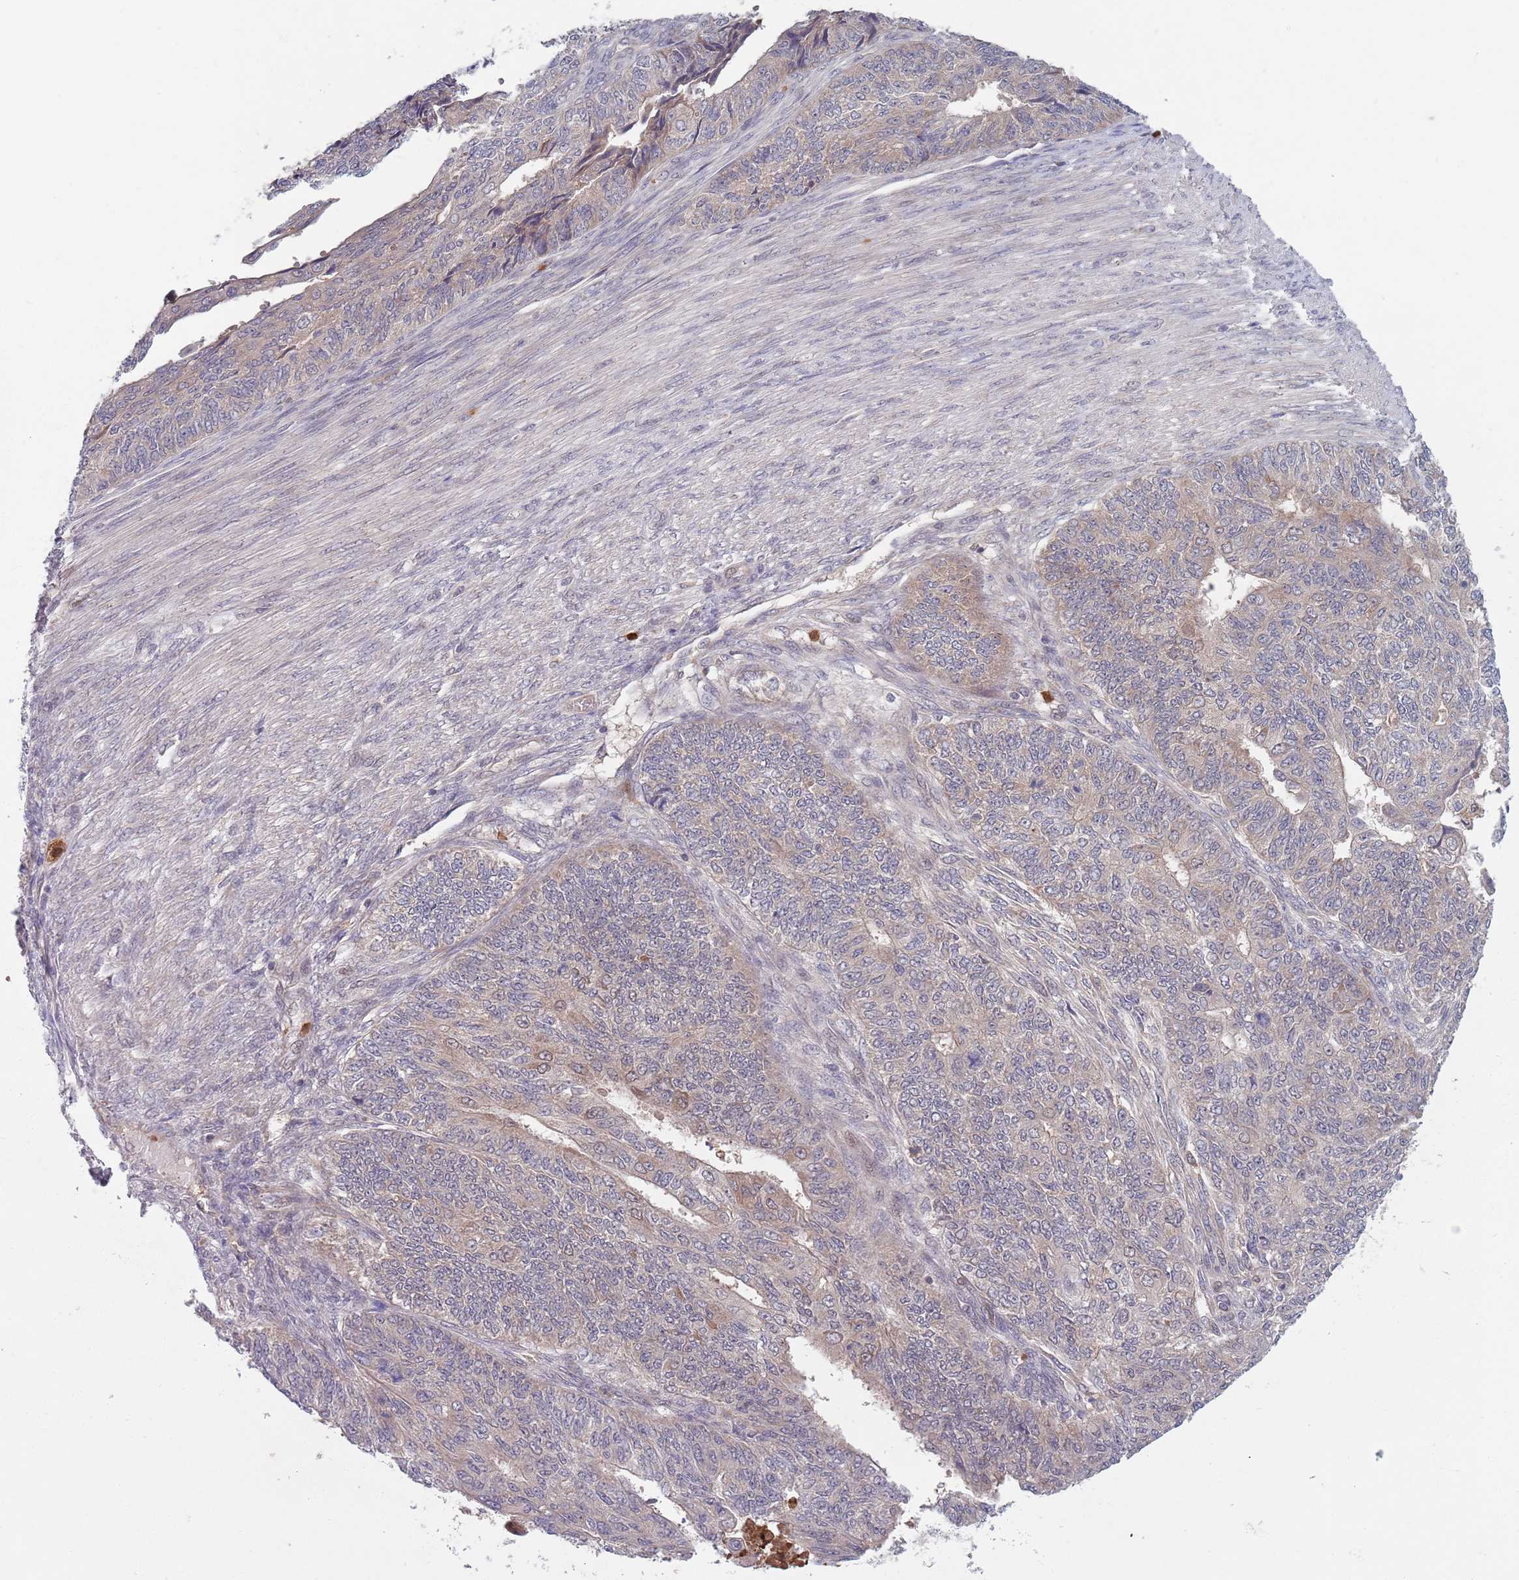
{"staining": {"intensity": "weak", "quantity": "25%-75%", "location": "cytoplasmic/membranous"}, "tissue": "endometrial cancer", "cell_type": "Tumor cells", "image_type": "cancer", "snomed": [{"axis": "morphology", "description": "Adenocarcinoma, NOS"}, {"axis": "topography", "description": "Endometrium"}], "caption": "IHC (DAB) staining of human adenocarcinoma (endometrial) displays weak cytoplasmic/membranous protein staining in about 25%-75% of tumor cells.", "gene": "TYW1", "patient": {"sex": "female", "age": 32}}